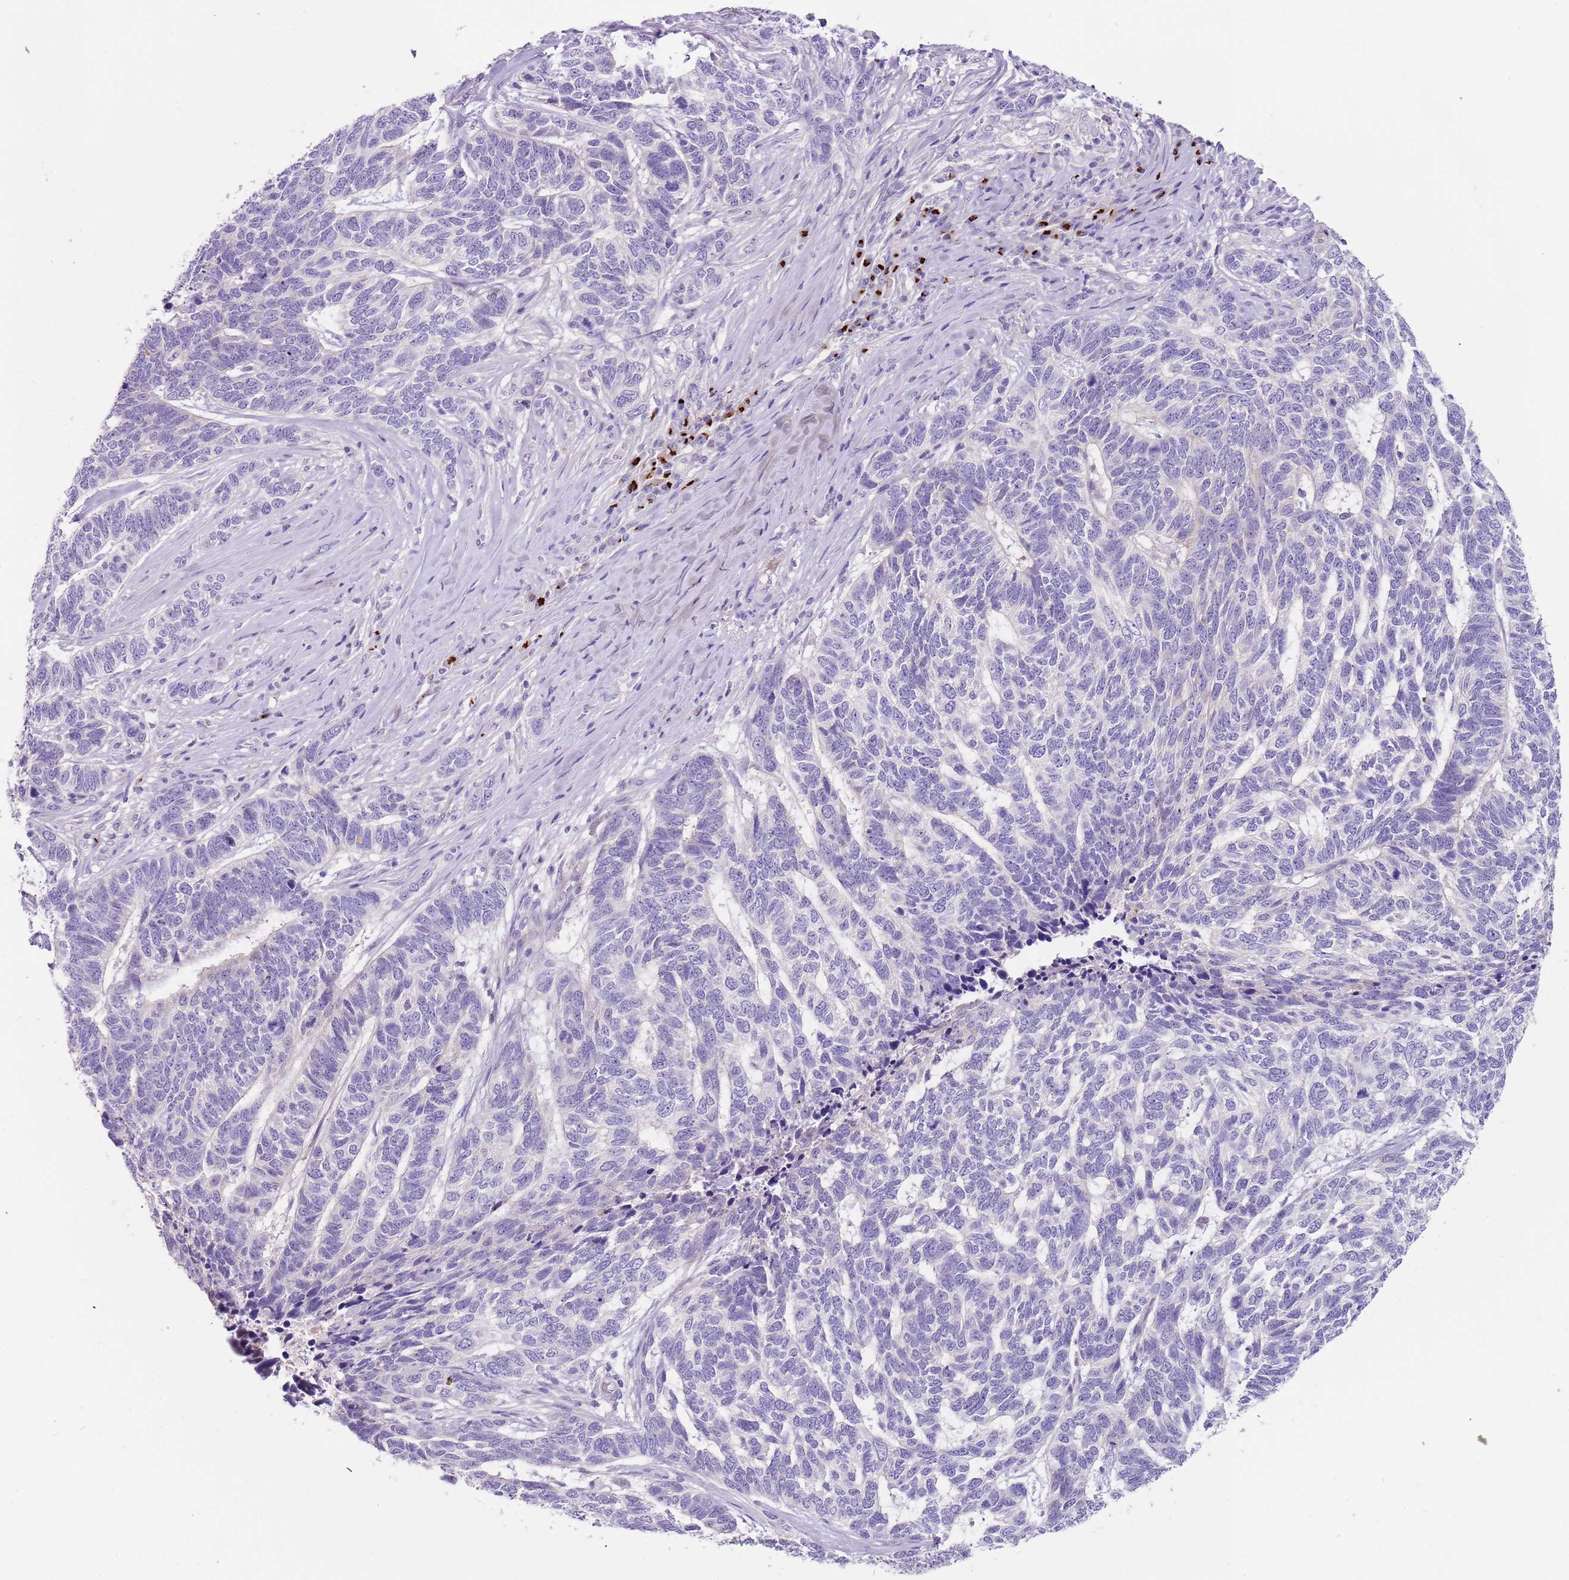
{"staining": {"intensity": "negative", "quantity": "none", "location": "none"}, "tissue": "skin cancer", "cell_type": "Tumor cells", "image_type": "cancer", "snomed": [{"axis": "morphology", "description": "Basal cell carcinoma"}, {"axis": "topography", "description": "Skin"}], "caption": "DAB immunohistochemical staining of human basal cell carcinoma (skin) displays no significant expression in tumor cells. (DAB immunohistochemistry (IHC) visualized using brightfield microscopy, high magnification).", "gene": "C2CD3", "patient": {"sex": "female", "age": 65}}